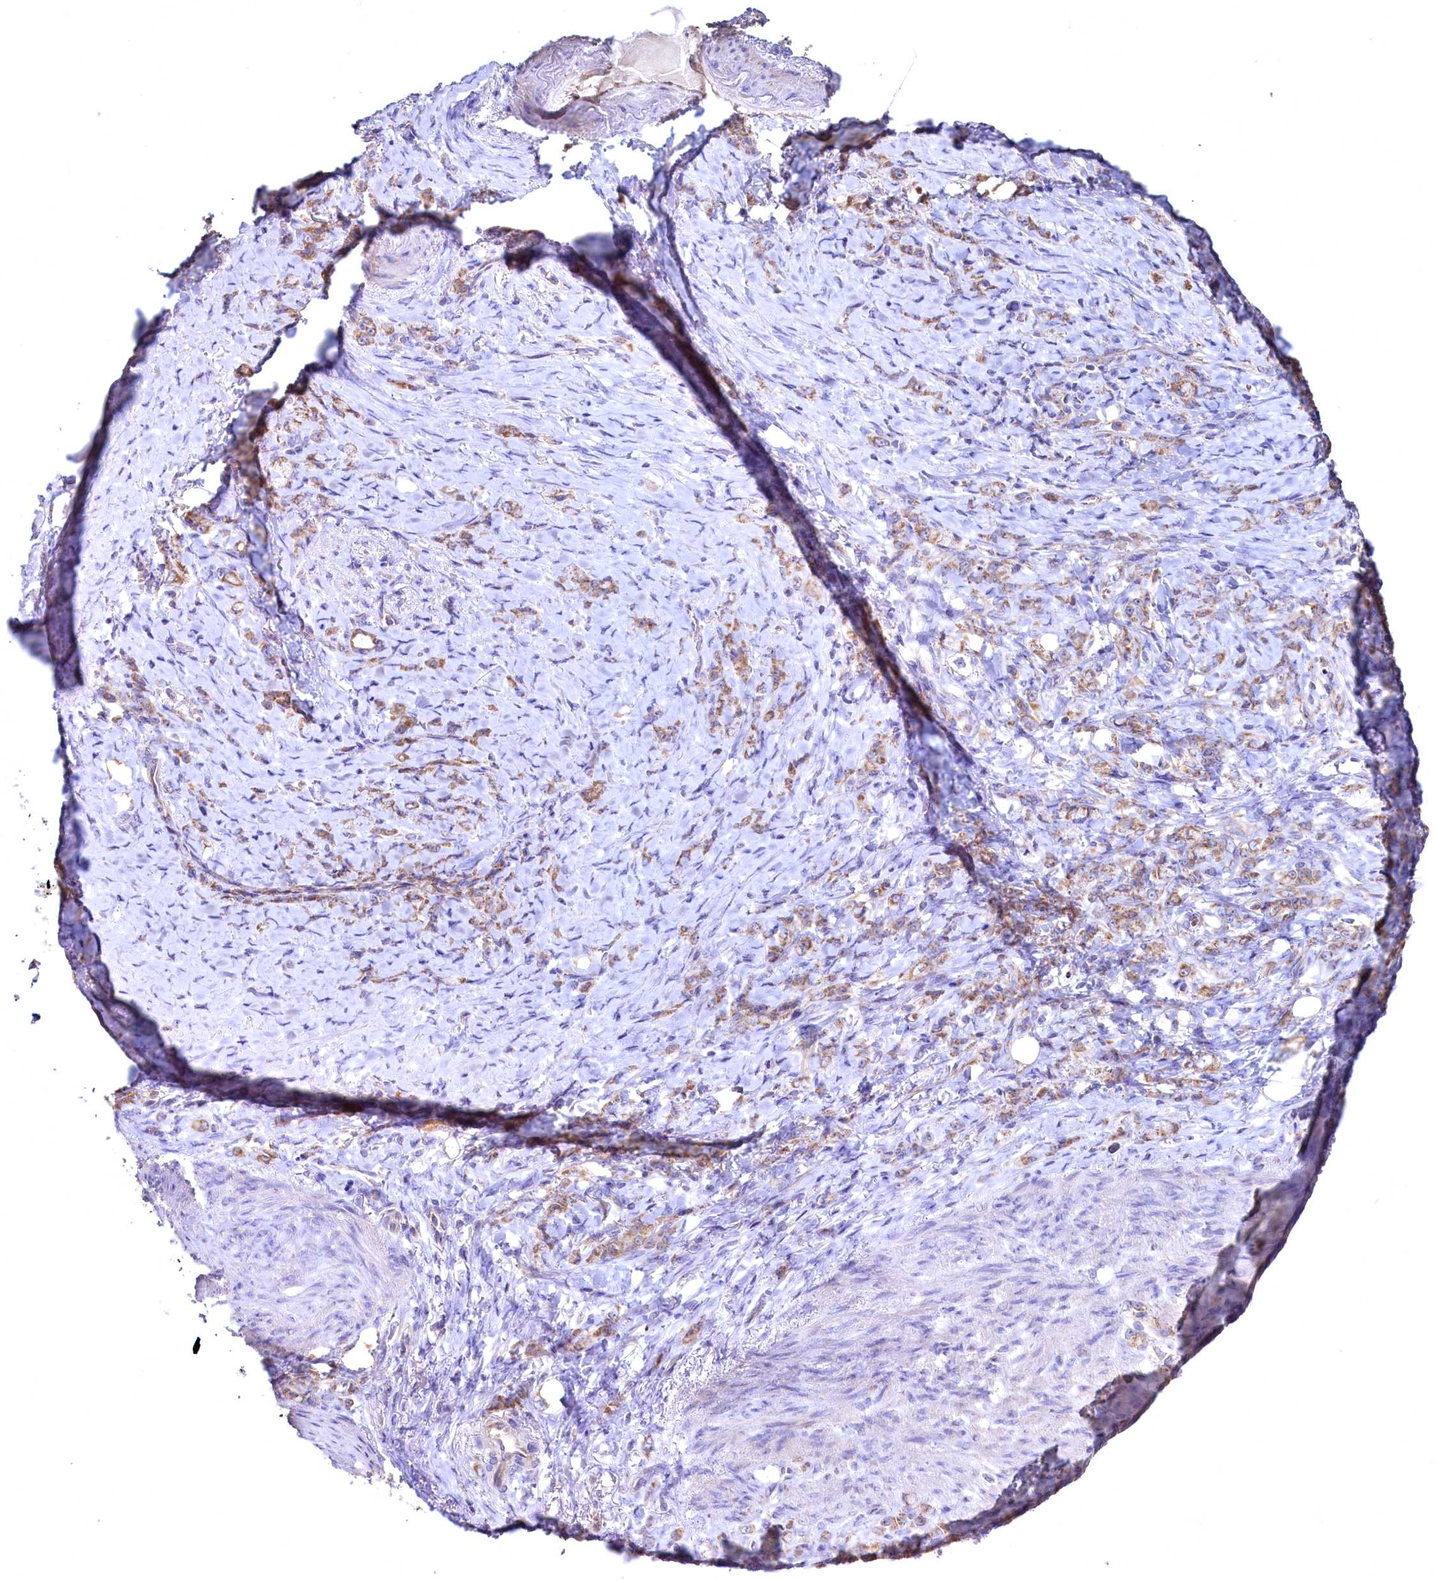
{"staining": {"intensity": "moderate", "quantity": ">75%", "location": "cytoplasmic/membranous"}, "tissue": "stomach cancer", "cell_type": "Tumor cells", "image_type": "cancer", "snomed": [{"axis": "morphology", "description": "Adenocarcinoma, NOS"}, {"axis": "topography", "description": "Stomach"}], "caption": "Immunohistochemistry (IHC) histopathology image of neoplastic tissue: stomach adenocarcinoma stained using immunohistochemistry demonstrates medium levels of moderate protein expression localized specifically in the cytoplasmic/membranous of tumor cells, appearing as a cytoplasmic/membranous brown color.", "gene": "MRPL57", "patient": {"sex": "female", "age": 79}}